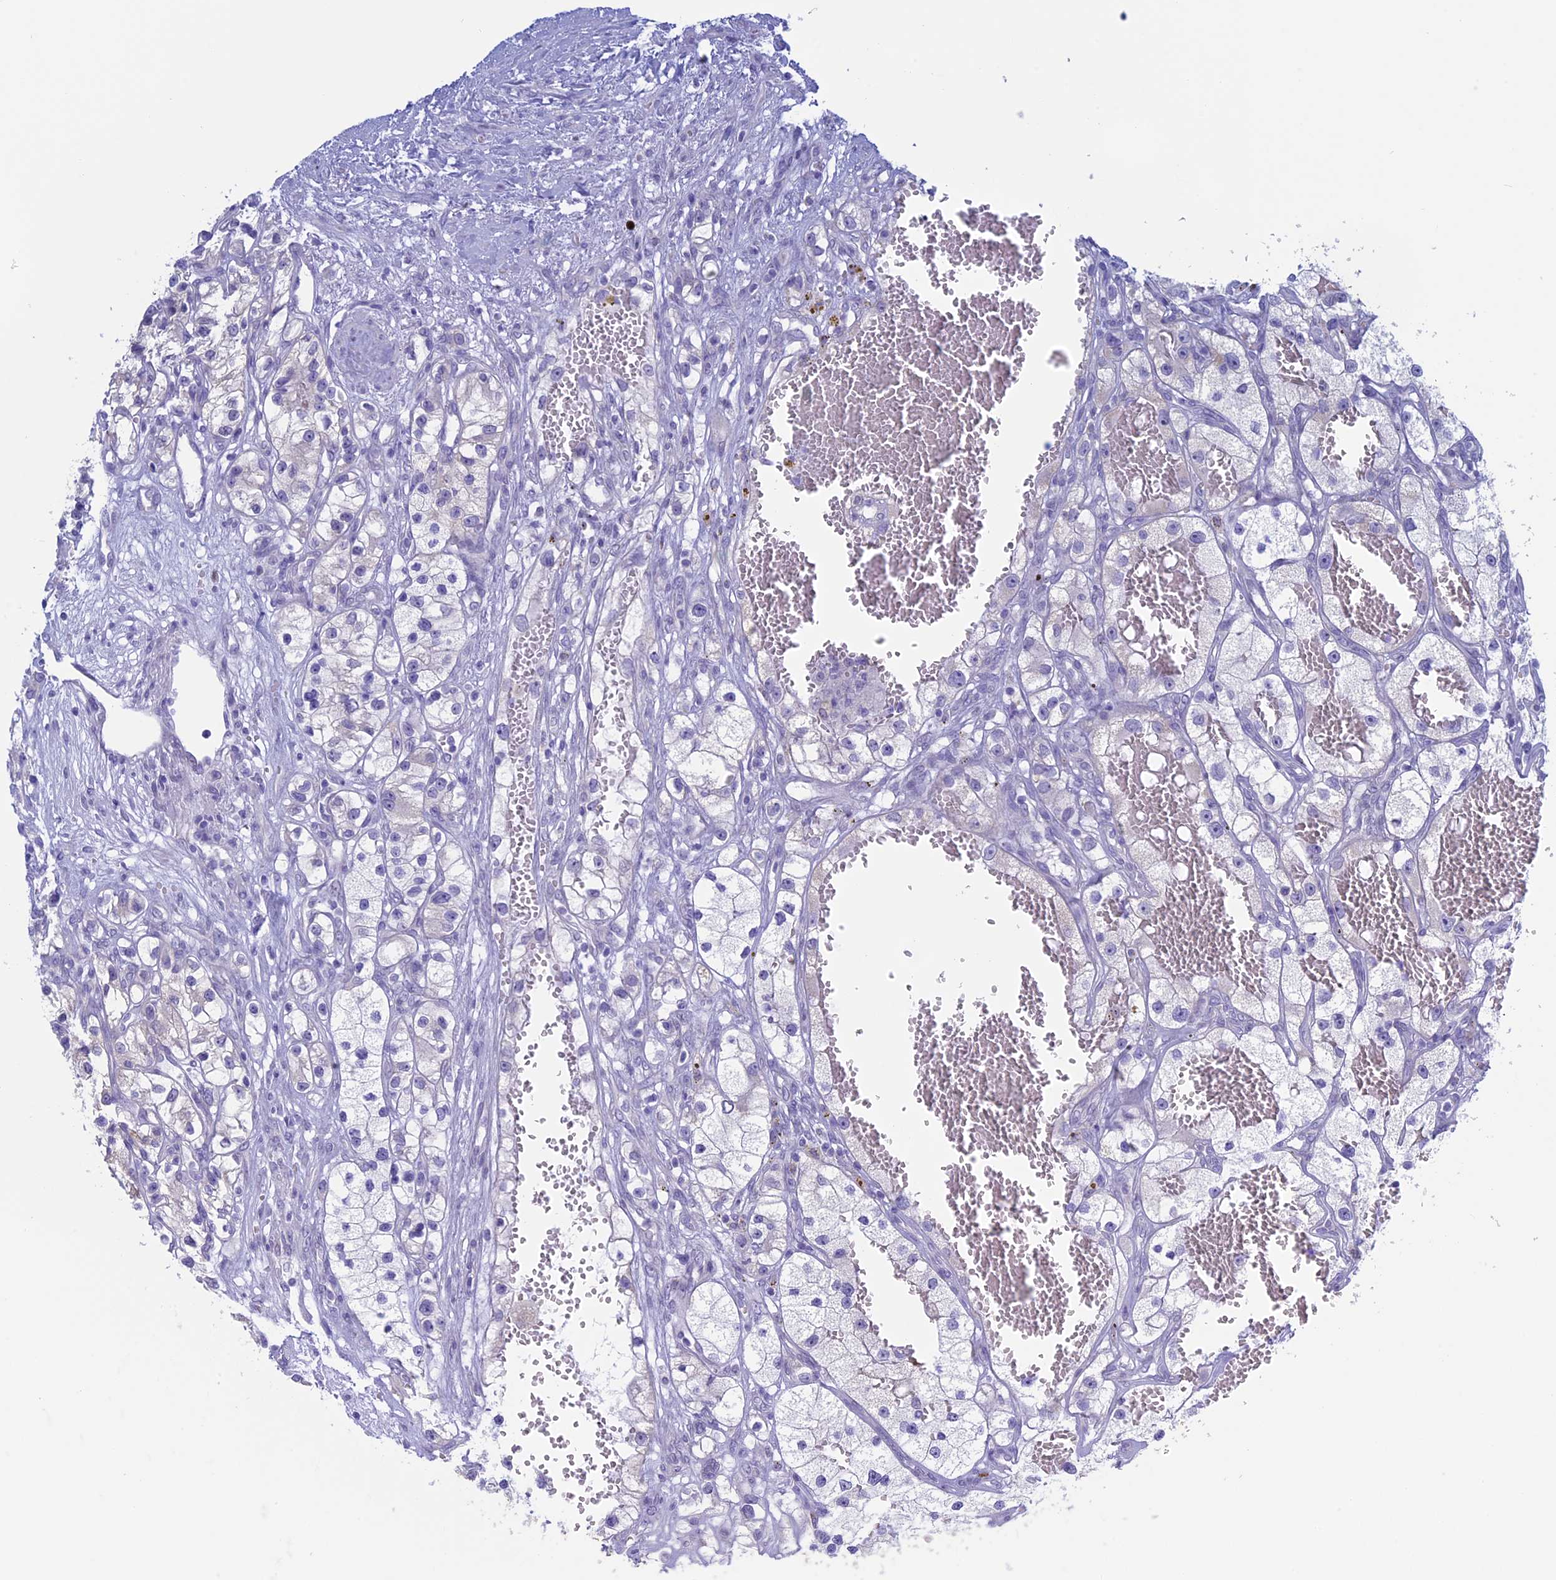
{"staining": {"intensity": "negative", "quantity": "none", "location": "none"}, "tissue": "renal cancer", "cell_type": "Tumor cells", "image_type": "cancer", "snomed": [{"axis": "morphology", "description": "Adenocarcinoma, NOS"}, {"axis": "topography", "description": "Kidney"}], "caption": "Immunohistochemical staining of renal cancer (adenocarcinoma) reveals no significant expression in tumor cells.", "gene": "LHFPL2", "patient": {"sex": "female", "age": 57}}